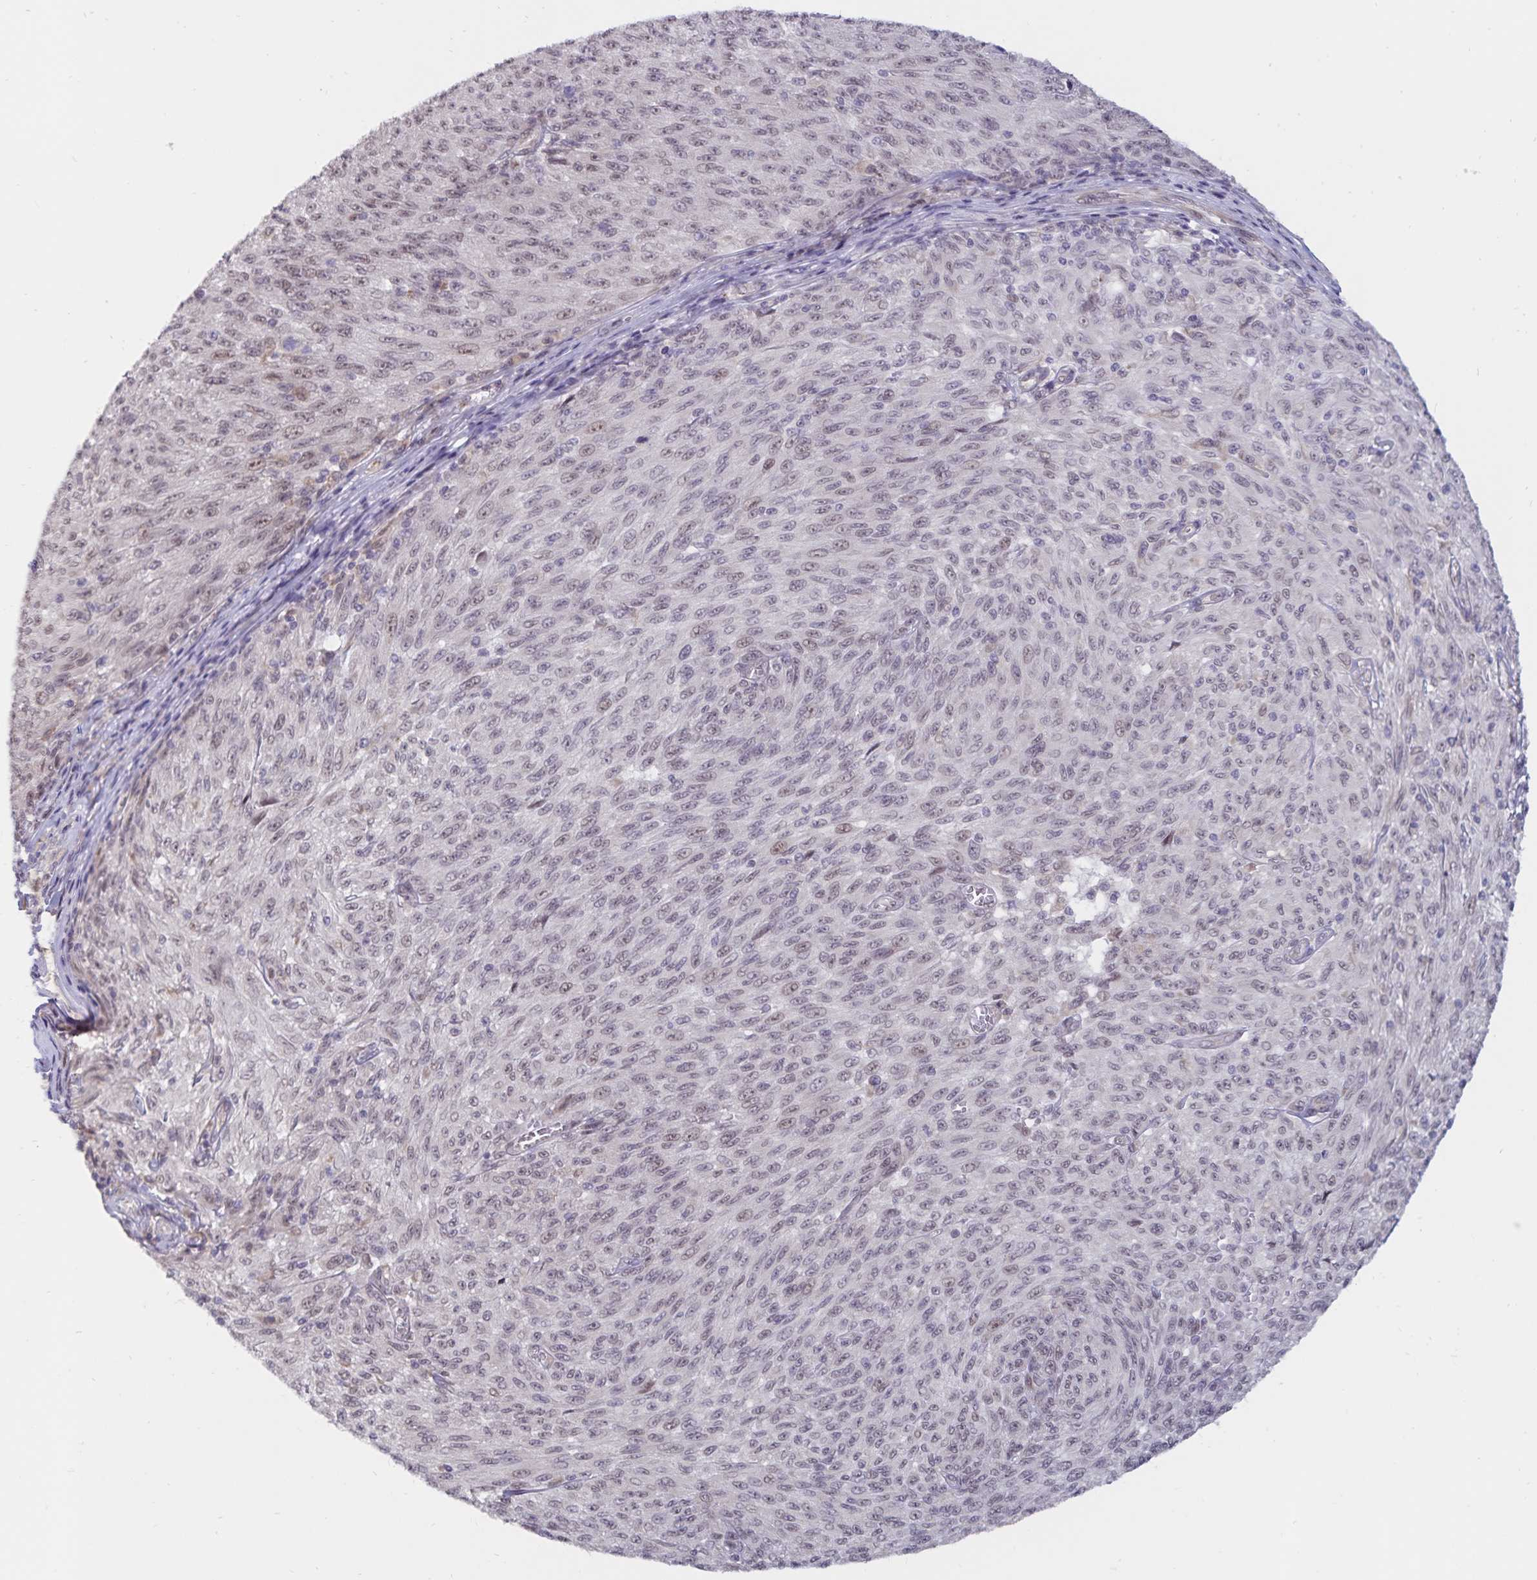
{"staining": {"intensity": "weak", "quantity": "<25%", "location": "nuclear"}, "tissue": "melanoma", "cell_type": "Tumor cells", "image_type": "cancer", "snomed": [{"axis": "morphology", "description": "Malignant melanoma, NOS"}, {"axis": "topography", "description": "Skin"}], "caption": "Immunohistochemical staining of human melanoma shows no significant staining in tumor cells.", "gene": "ATP2A2", "patient": {"sex": "male", "age": 85}}